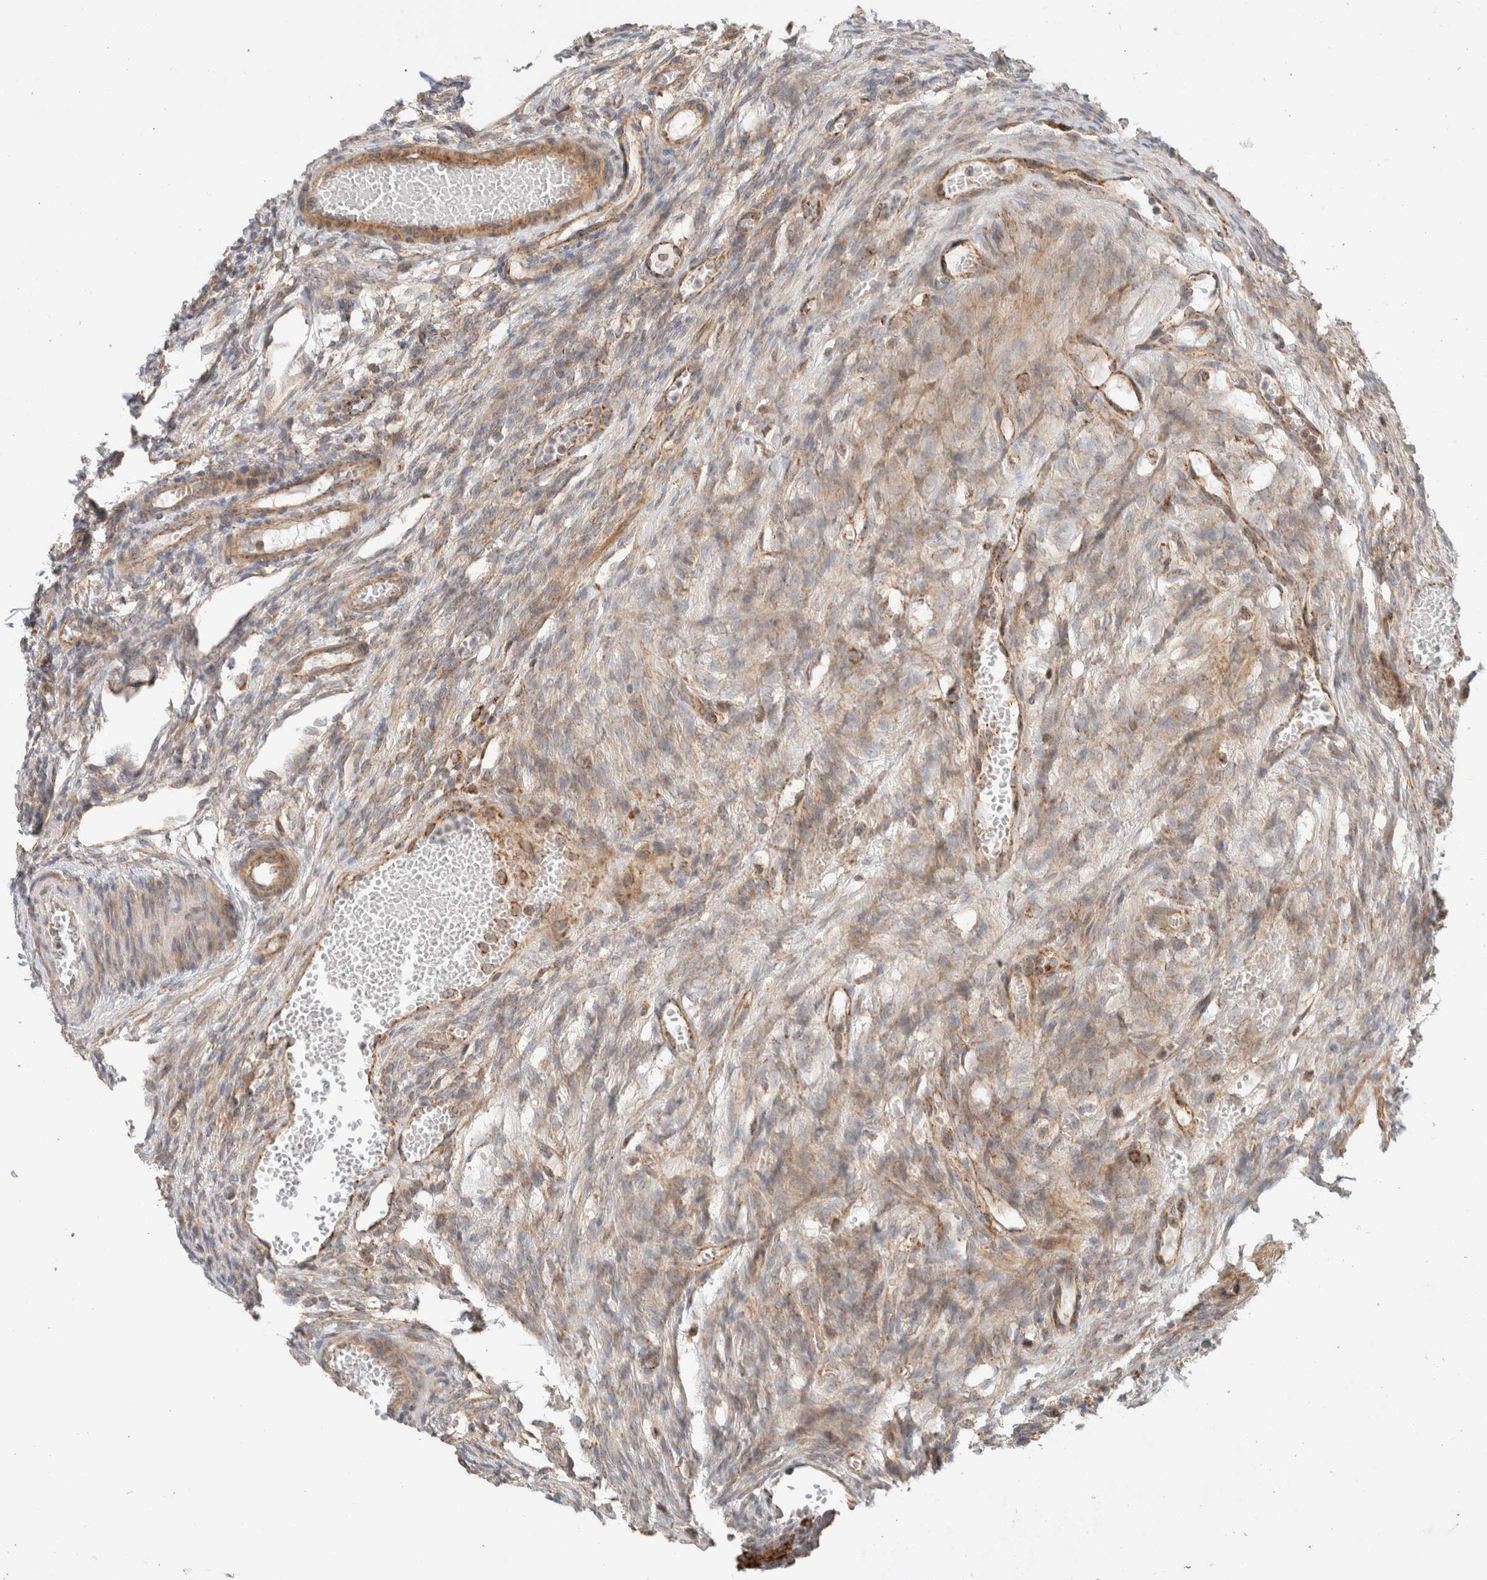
{"staining": {"intensity": "weak", "quantity": ">75%", "location": "cytoplasmic/membranous"}, "tissue": "ovary", "cell_type": "Ovarian stroma cells", "image_type": "normal", "snomed": [{"axis": "morphology", "description": "Normal tissue, NOS"}, {"axis": "topography", "description": "Ovary"}], "caption": "Immunohistochemistry photomicrograph of unremarkable human ovary stained for a protein (brown), which reveals low levels of weak cytoplasmic/membranous positivity in approximately >75% of ovarian stroma cells.", "gene": "MRM3", "patient": {"sex": "female", "age": 33}}